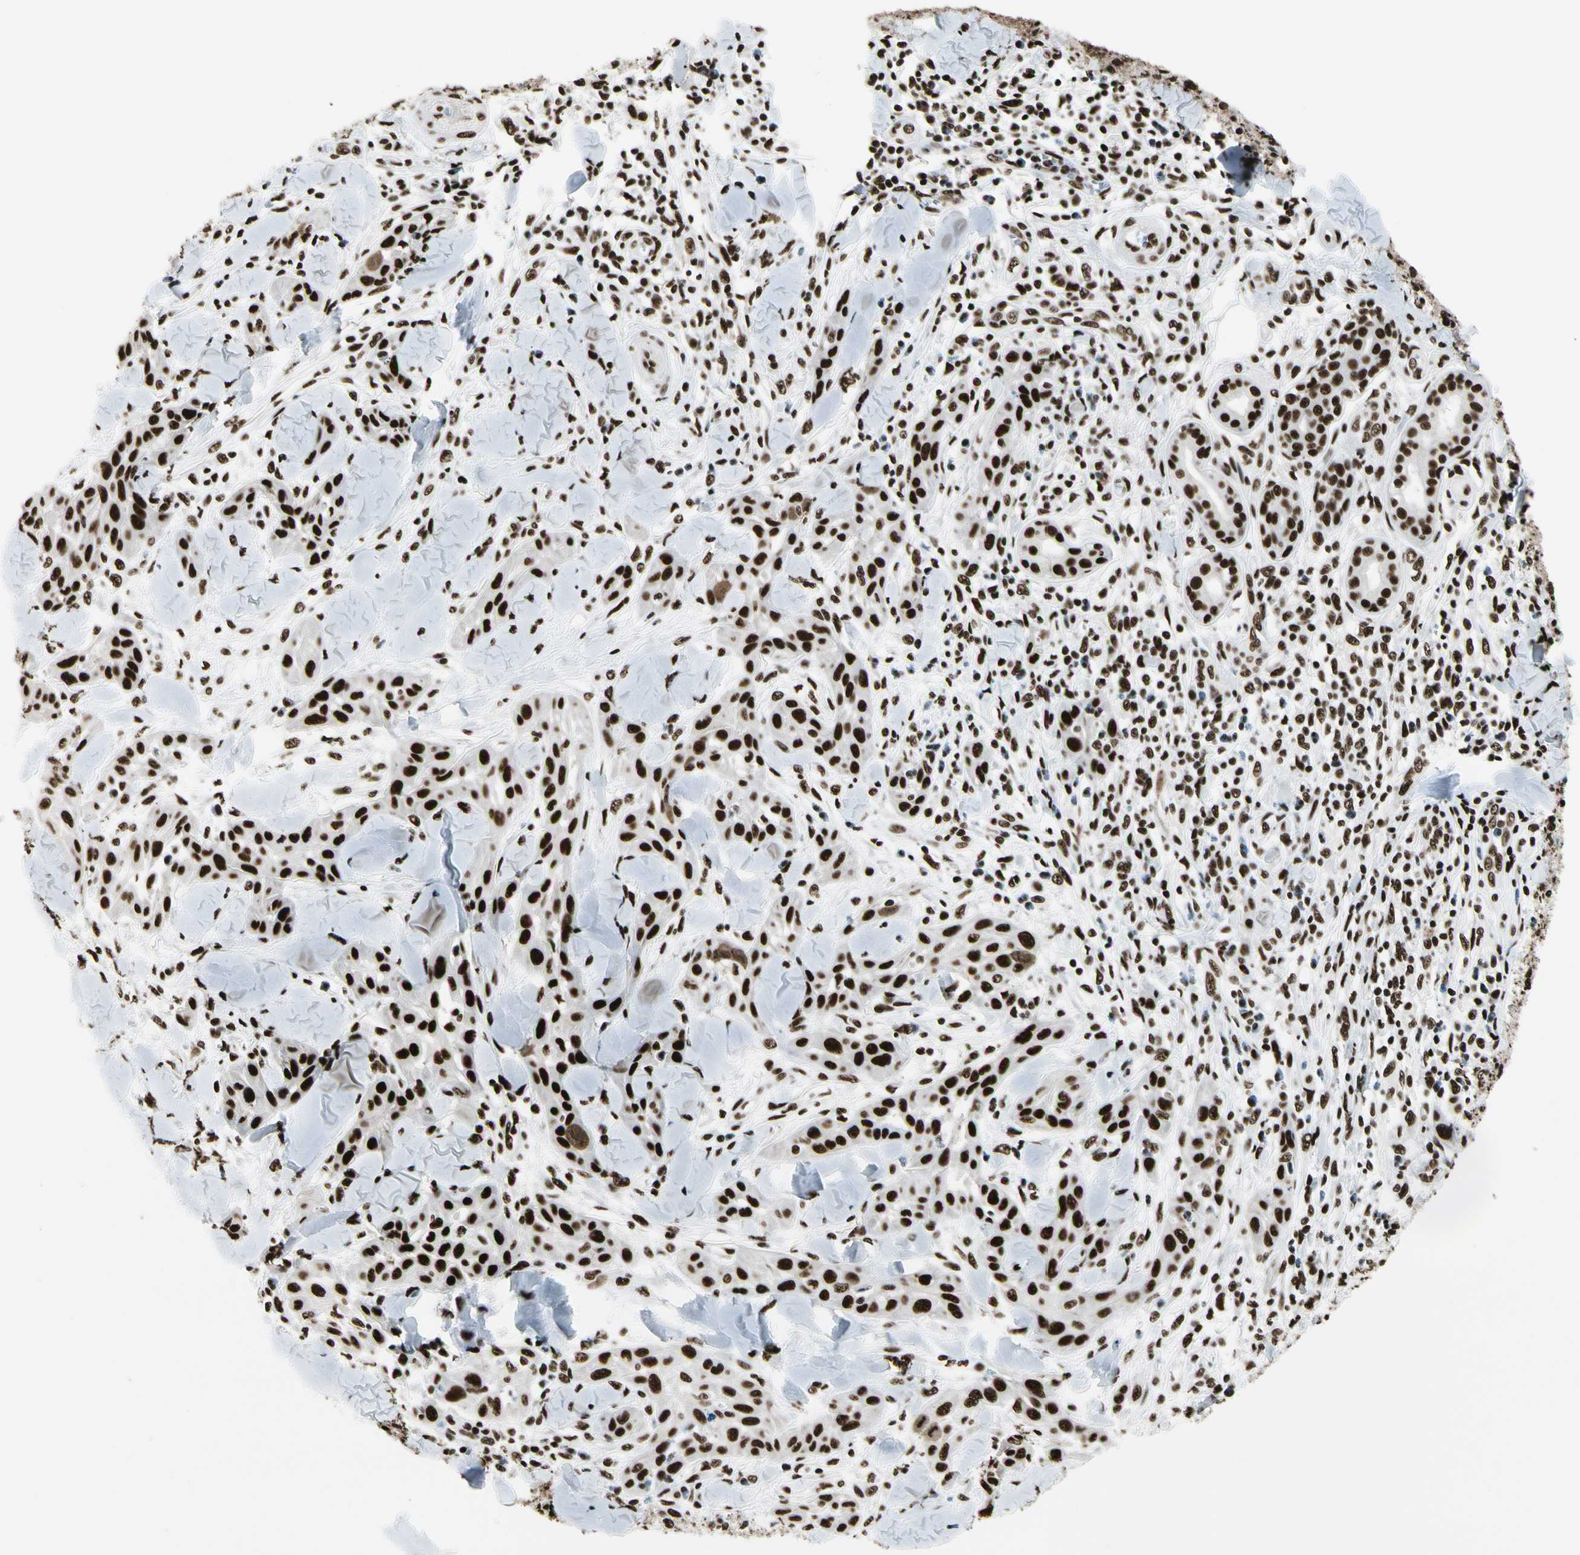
{"staining": {"intensity": "strong", "quantity": ">75%", "location": "nuclear"}, "tissue": "skin cancer", "cell_type": "Tumor cells", "image_type": "cancer", "snomed": [{"axis": "morphology", "description": "Squamous cell carcinoma, NOS"}, {"axis": "topography", "description": "Skin"}], "caption": "Protein staining by immunohistochemistry (IHC) displays strong nuclear staining in approximately >75% of tumor cells in skin cancer (squamous cell carcinoma).", "gene": "CCAR1", "patient": {"sex": "male", "age": 24}}